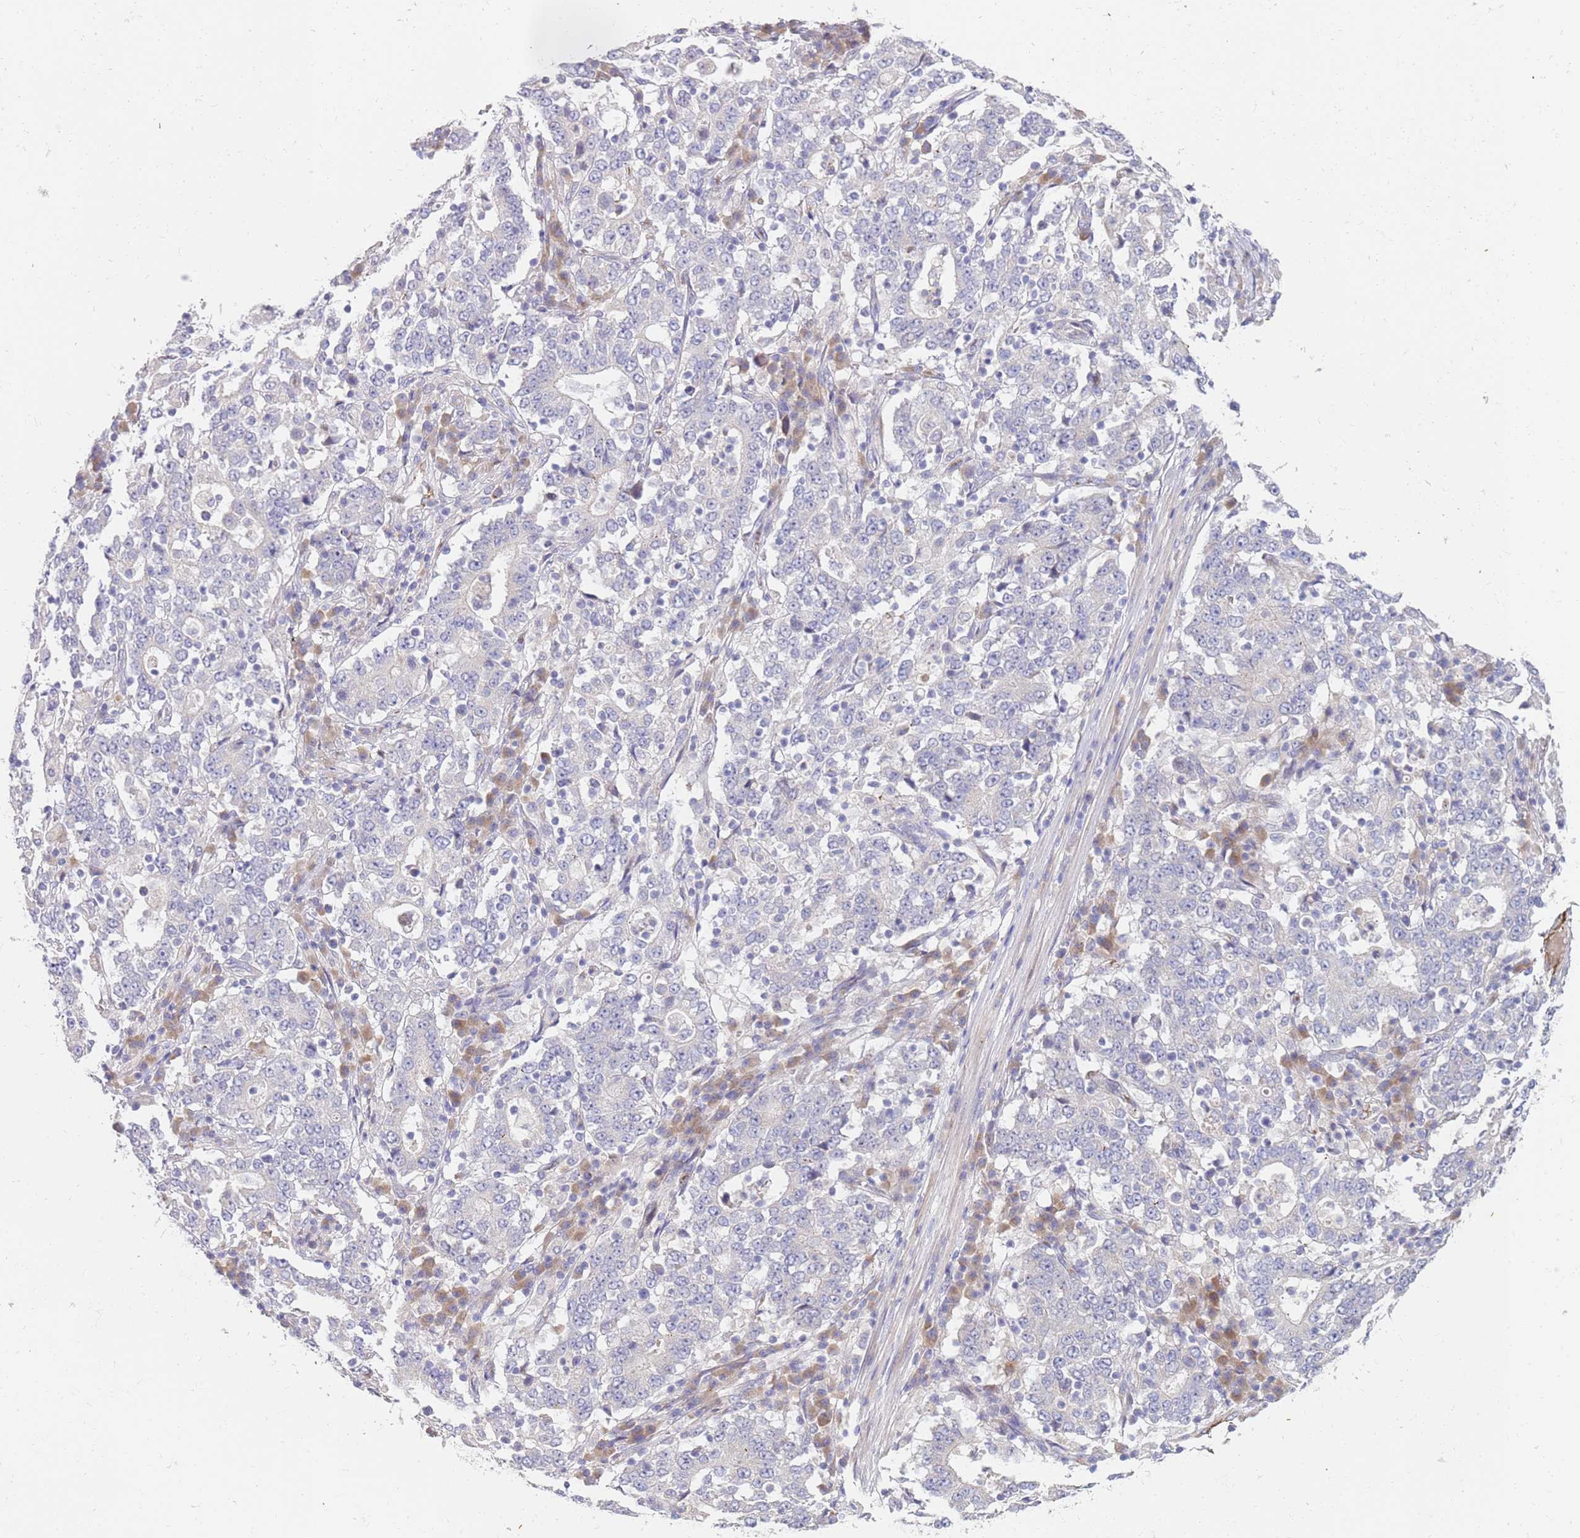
{"staining": {"intensity": "negative", "quantity": "none", "location": "none"}, "tissue": "stomach cancer", "cell_type": "Tumor cells", "image_type": "cancer", "snomed": [{"axis": "morphology", "description": "Adenocarcinoma, NOS"}, {"axis": "topography", "description": "Stomach"}], "caption": "Histopathology image shows no significant protein positivity in tumor cells of stomach adenocarcinoma.", "gene": "NMUR2", "patient": {"sex": "male", "age": 59}}